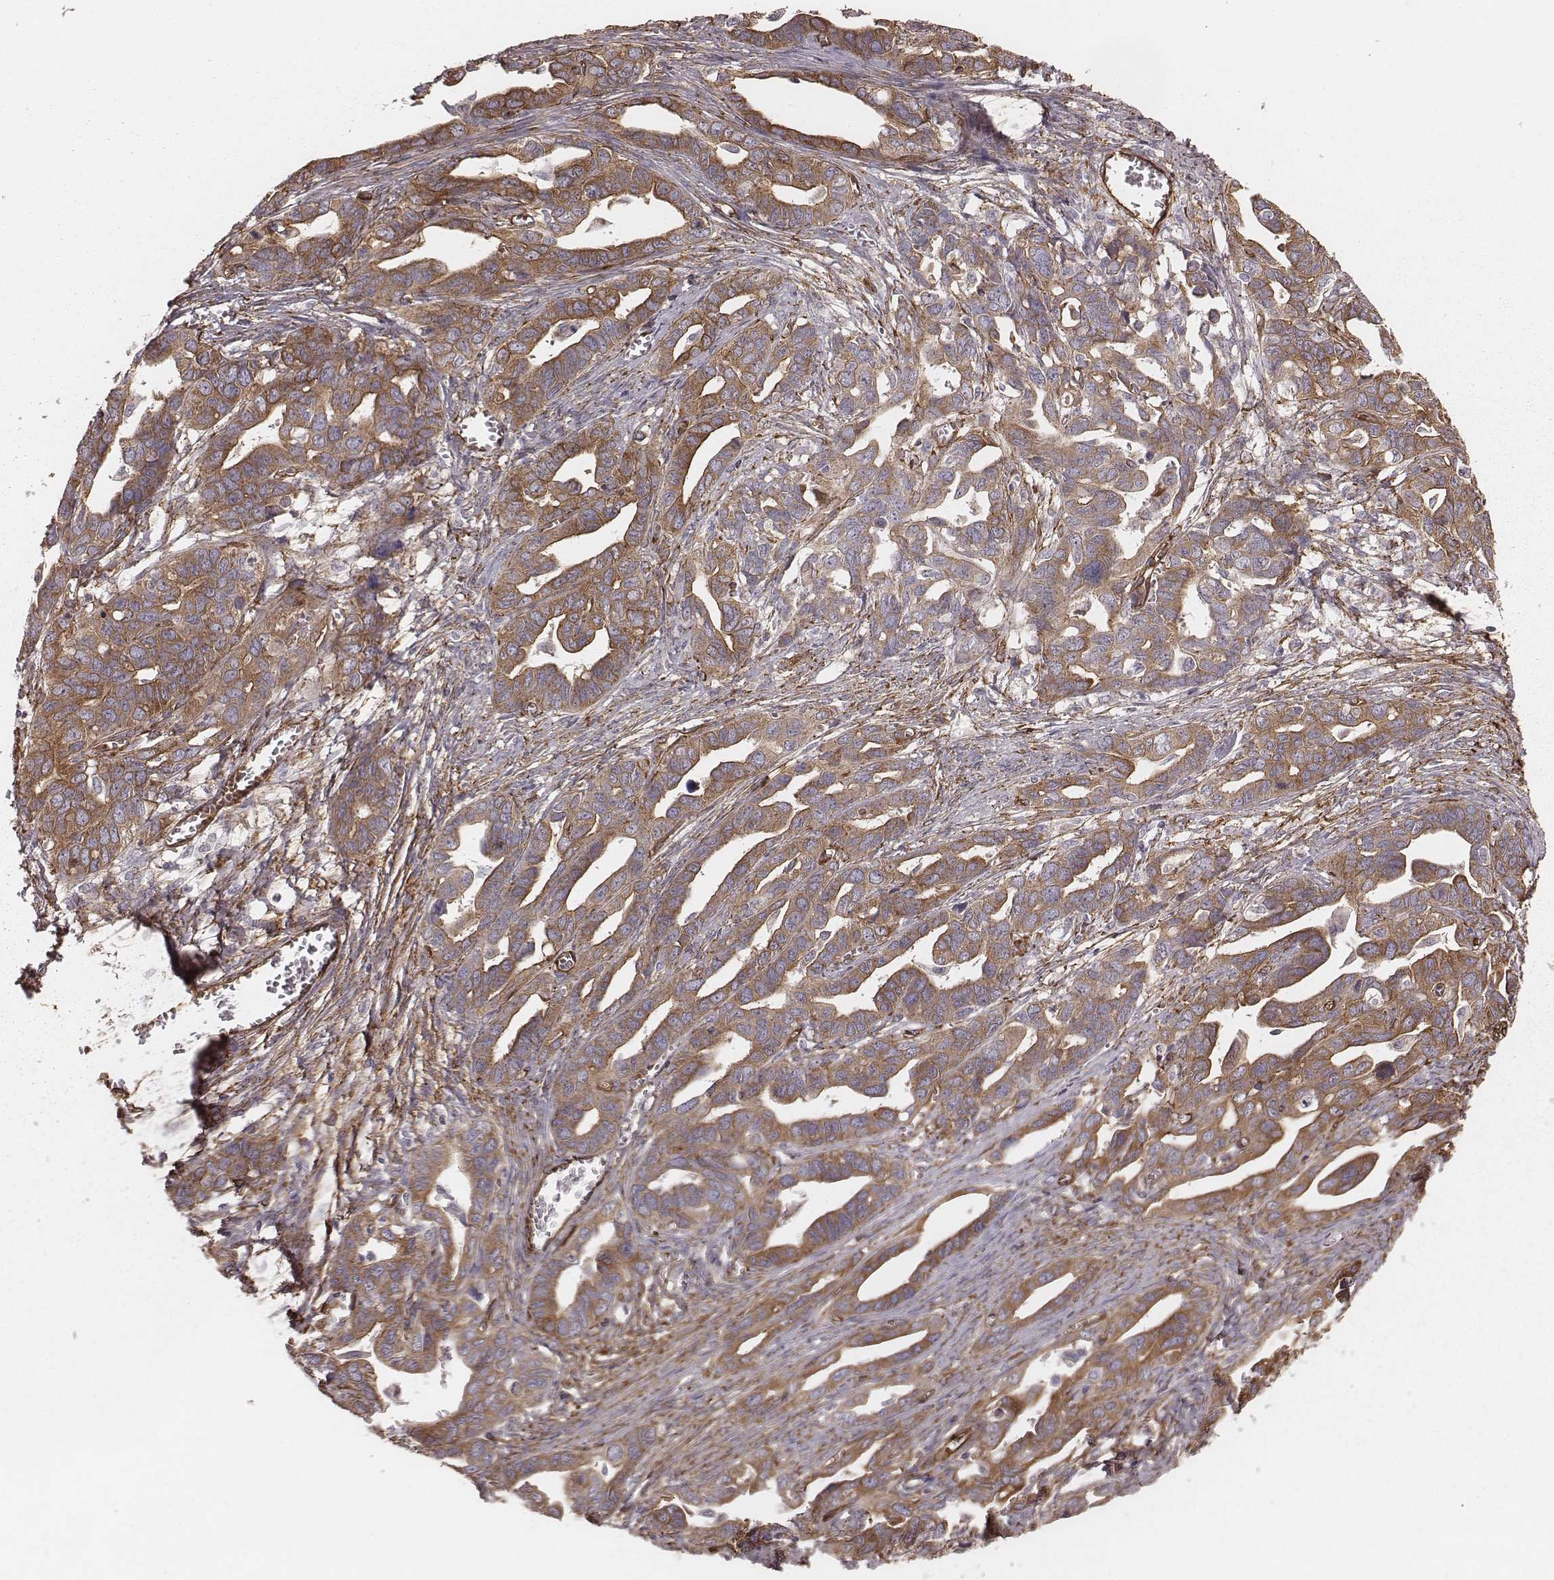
{"staining": {"intensity": "moderate", "quantity": ">75%", "location": "cytoplasmic/membranous"}, "tissue": "ovarian cancer", "cell_type": "Tumor cells", "image_type": "cancer", "snomed": [{"axis": "morphology", "description": "Cystadenocarcinoma, serous, NOS"}, {"axis": "topography", "description": "Ovary"}], "caption": "IHC (DAB) staining of ovarian cancer reveals moderate cytoplasmic/membranous protein staining in about >75% of tumor cells.", "gene": "PALMD", "patient": {"sex": "female", "age": 69}}